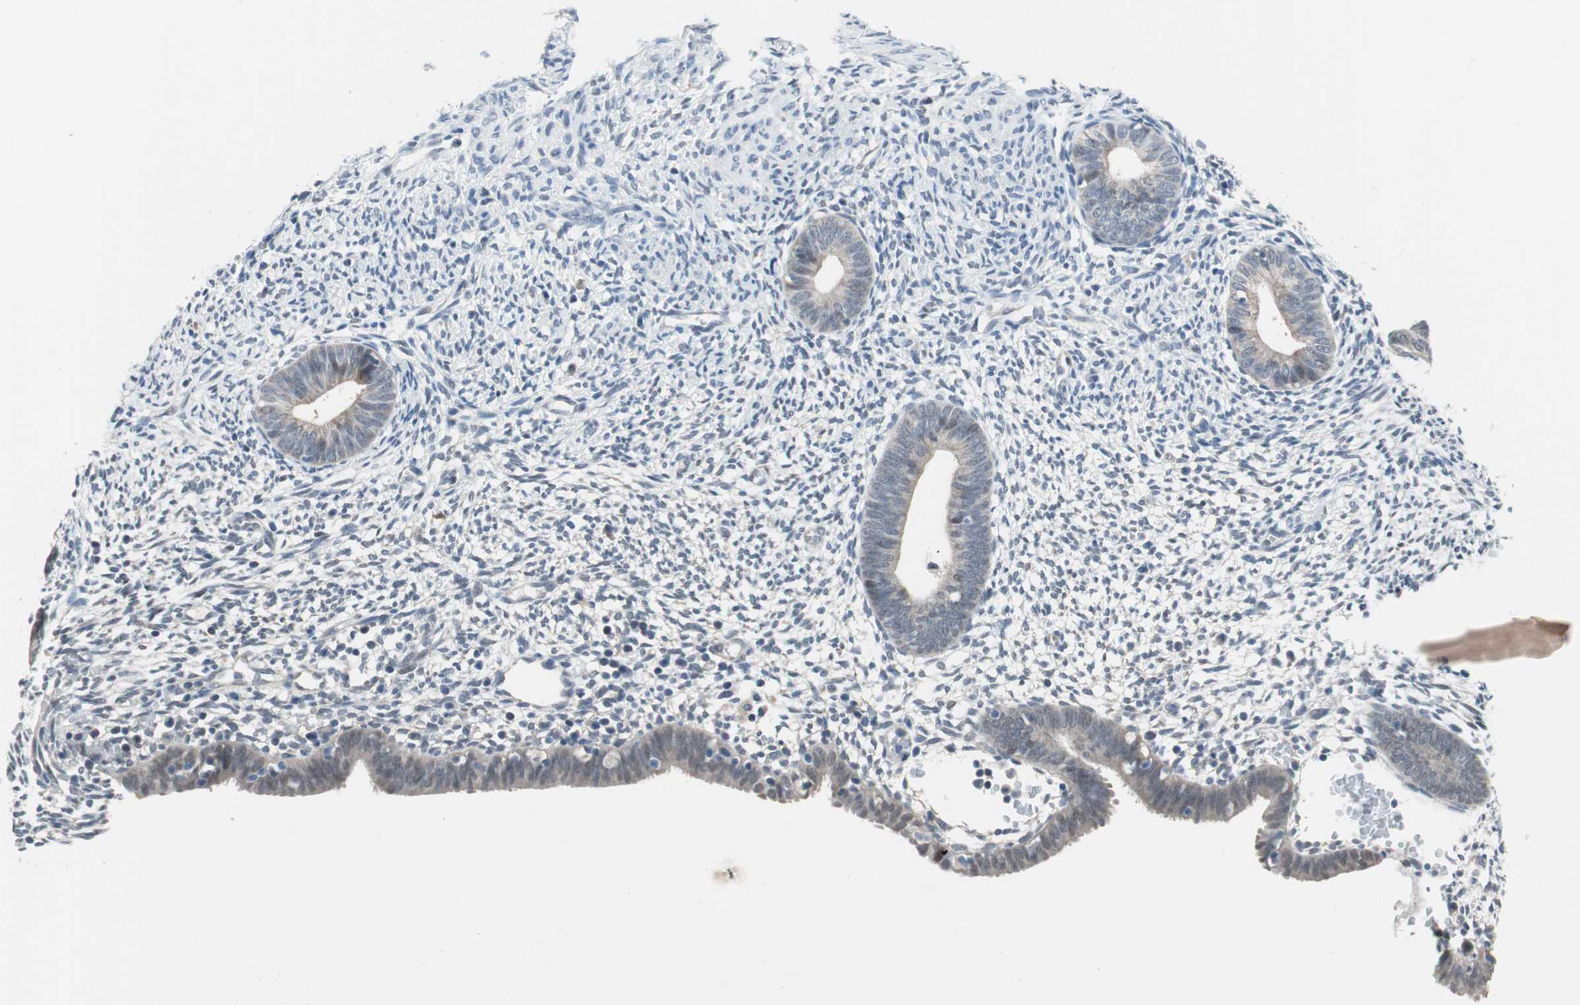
{"staining": {"intensity": "negative", "quantity": "none", "location": "none"}, "tissue": "endometrium", "cell_type": "Cells in endometrial stroma", "image_type": "normal", "snomed": [{"axis": "morphology", "description": "Normal tissue, NOS"}, {"axis": "morphology", "description": "Atrophy, NOS"}, {"axis": "topography", "description": "Uterus"}, {"axis": "topography", "description": "Endometrium"}], "caption": "This is a histopathology image of immunohistochemistry staining of benign endometrium, which shows no expression in cells in endometrial stroma.", "gene": "GRHL1", "patient": {"sex": "female", "age": 68}}